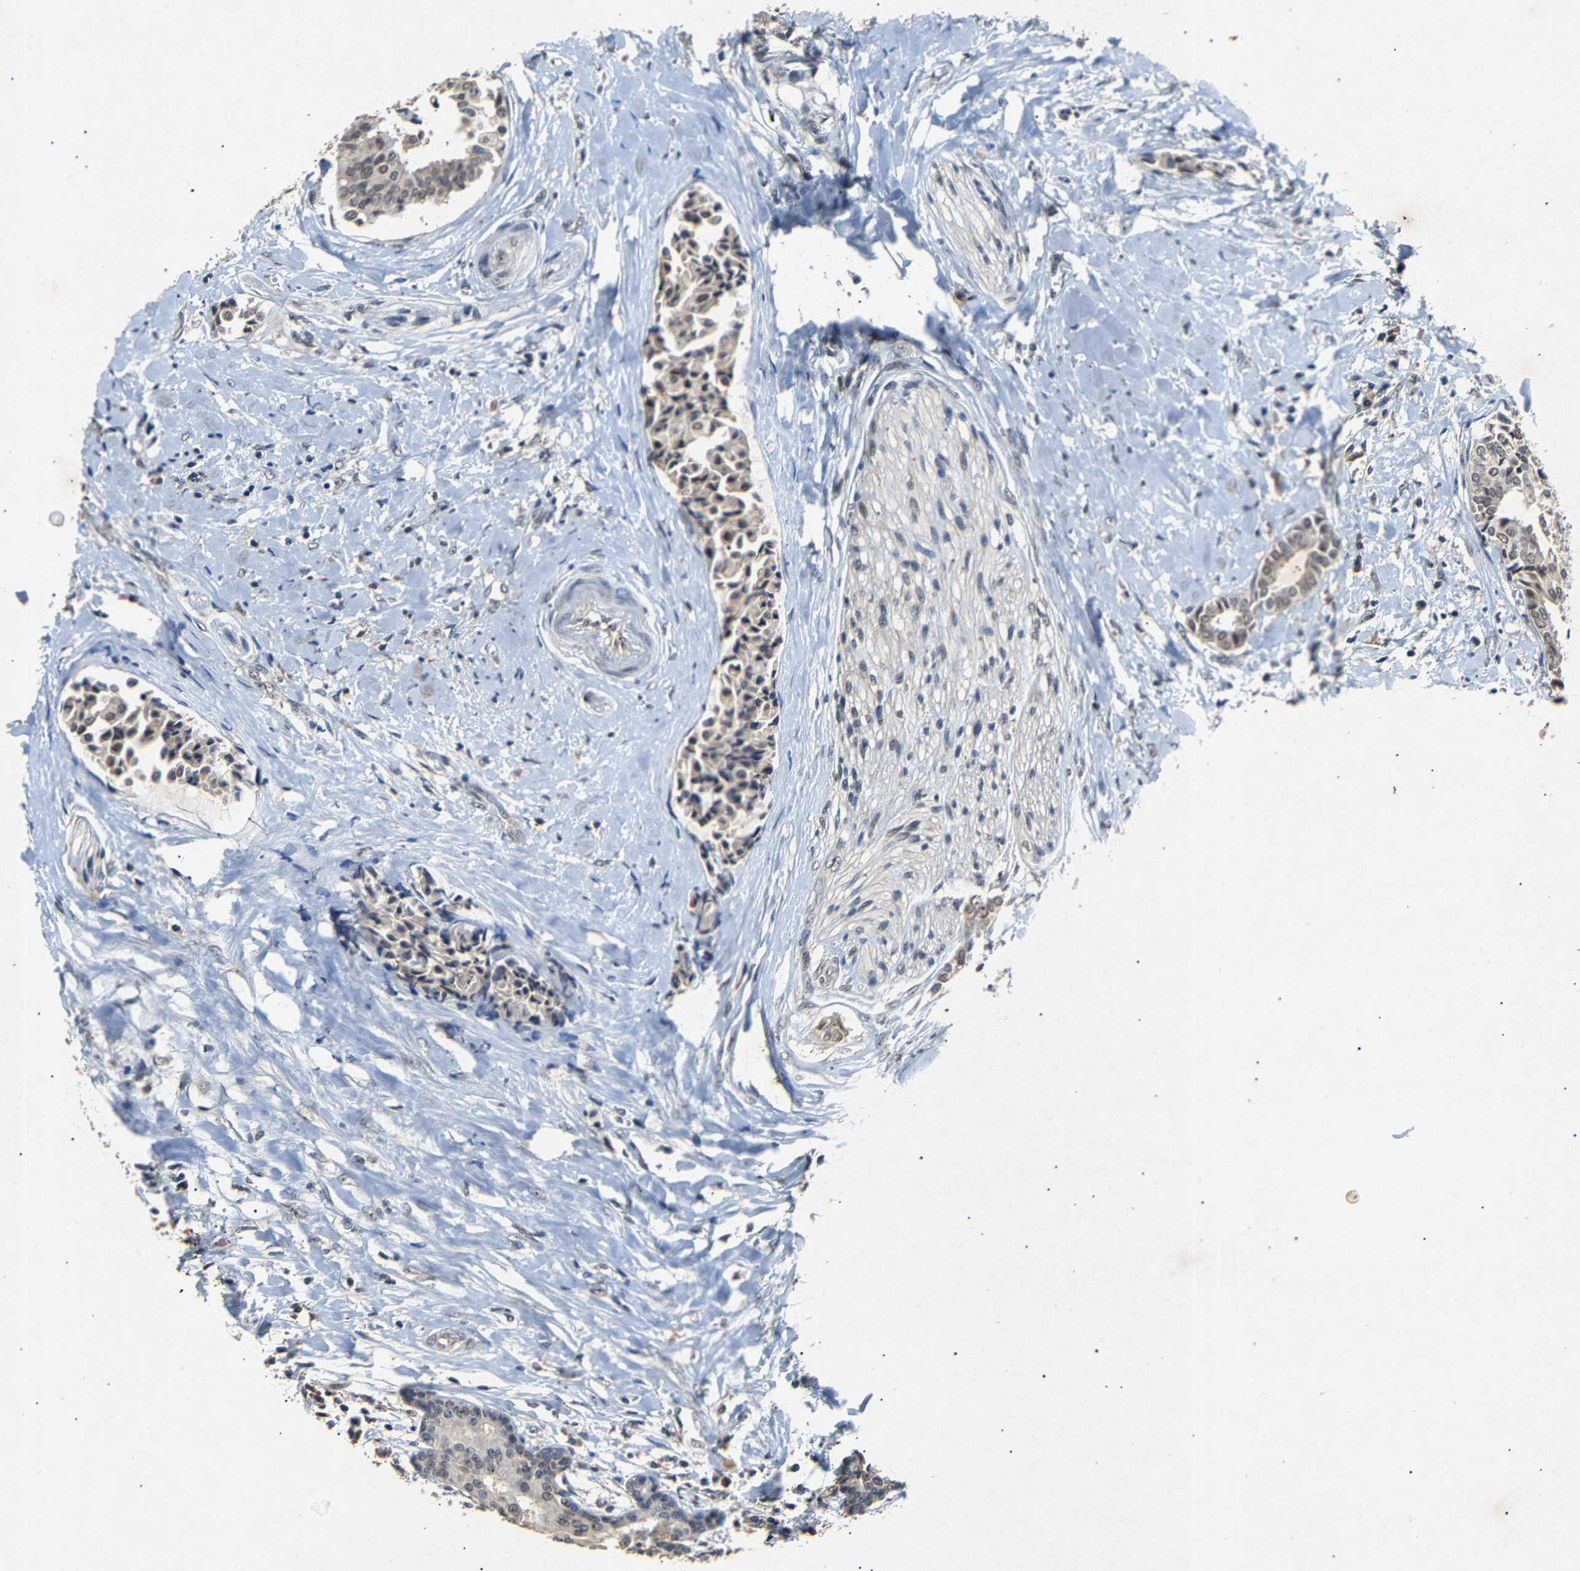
{"staining": {"intensity": "weak", "quantity": ">75%", "location": "cytoplasmic/membranous,nuclear"}, "tissue": "head and neck cancer", "cell_type": "Tumor cells", "image_type": "cancer", "snomed": [{"axis": "morphology", "description": "Adenocarcinoma, NOS"}, {"axis": "topography", "description": "Salivary gland"}, {"axis": "topography", "description": "Head-Neck"}], "caption": "Protein expression analysis of adenocarcinoma (head and neck) displays weak cytoplasmic/membranous and nuclear positivity in about >75% of tumor cells. (DAB IHC with brightfield microscopy, high magnification).", "gene": "PARN", "patient": {"sex": "female", "age": 59}}